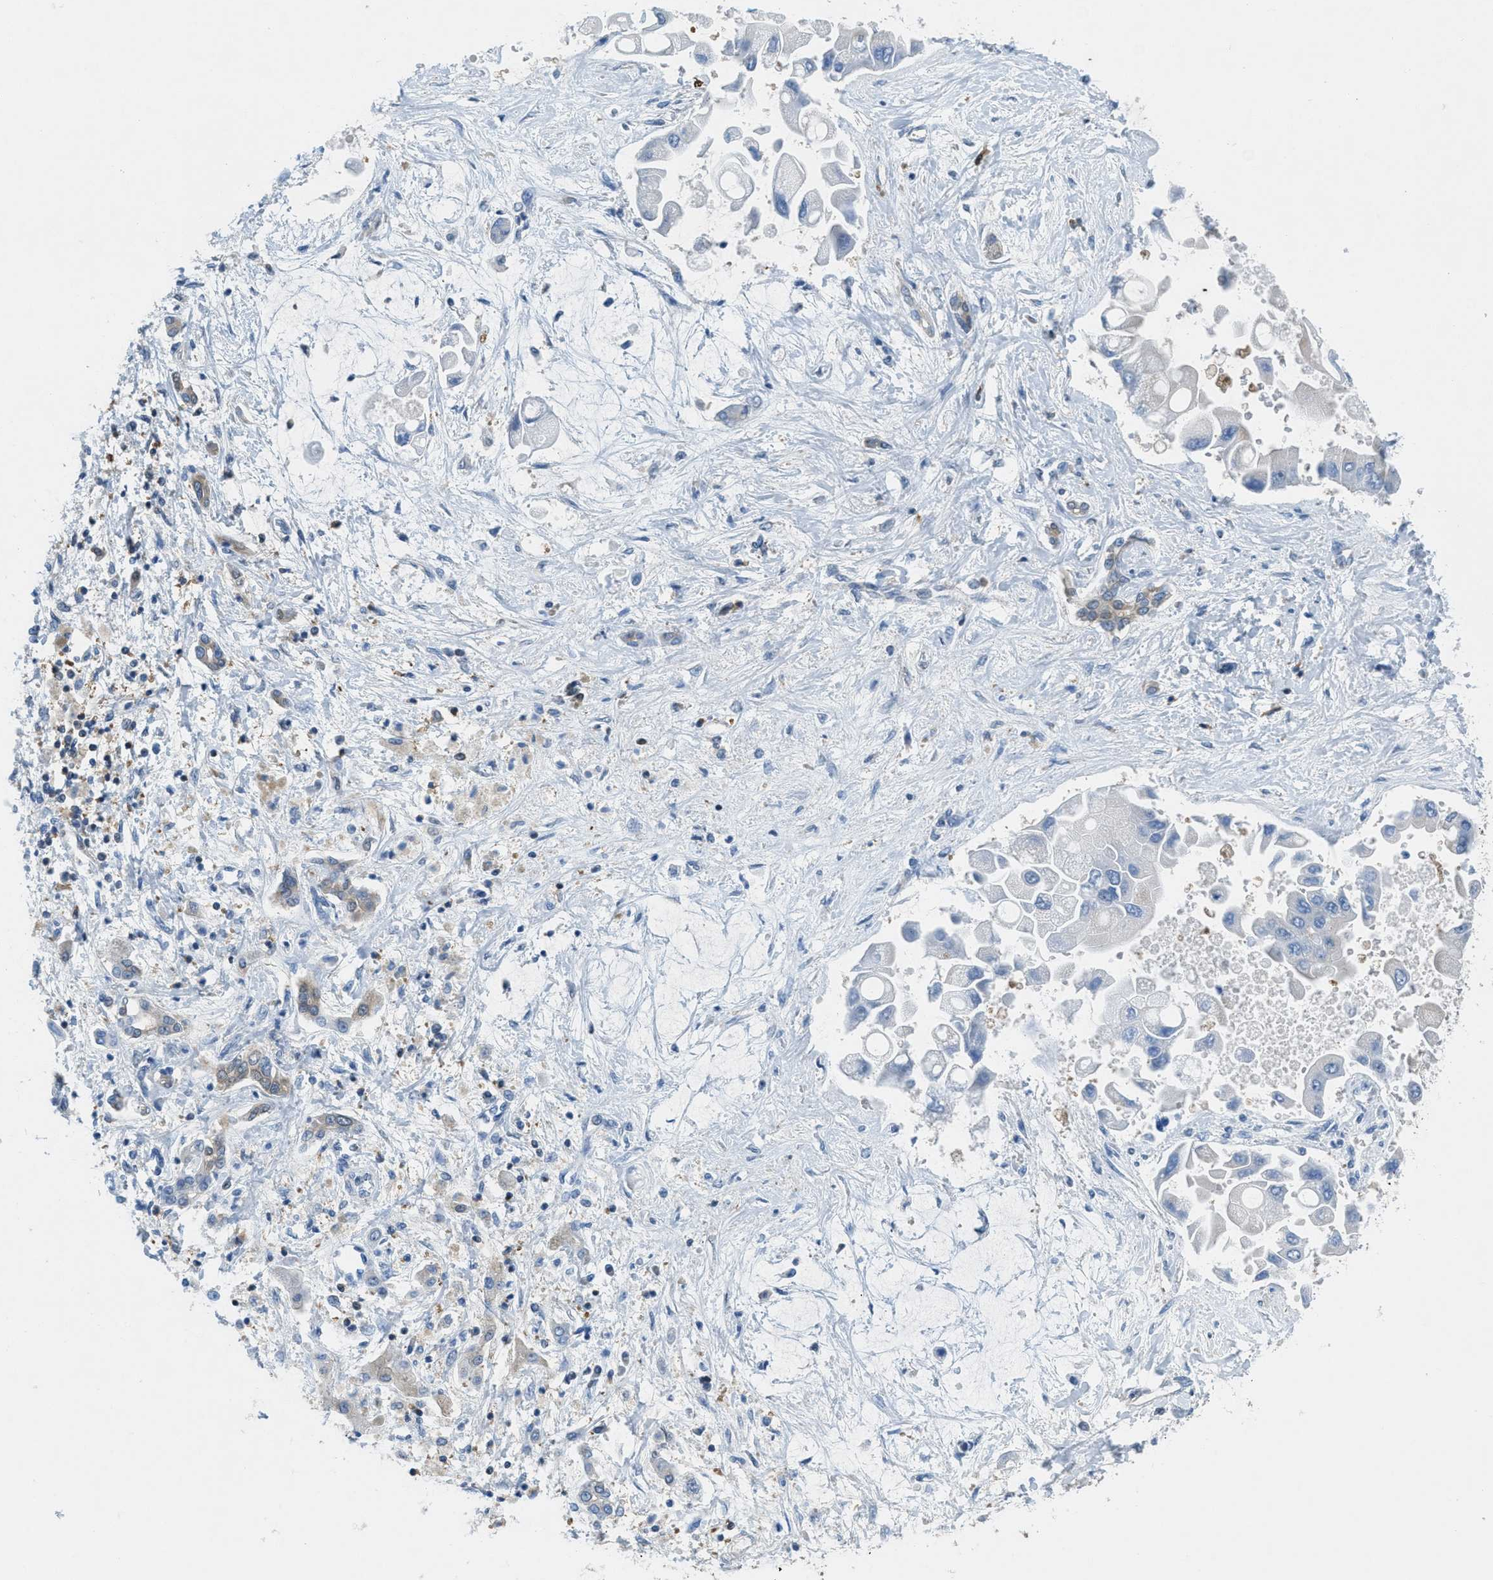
{"staining": {"intensity": "negative", "quantity": "none", "location": "none"}, "tissue": "liver cancer", "cell_type": "Tumor cells", "image_type": "cancer", "snomed": [{"axis": "morphology", "description": "Cholangiocarcinoma"}, {"axis": "topography", "description": "Liver"}], "caption": "A photomicrograph of liver cancer (cholangiocarcinoma) stained for a protein exhibits no brown staining in tumor cells. (Brightfield microscopy of DAB IHC at high magnification).", "gene": "PIP5K1C", "patient": {"sex": "male", "age": 50}}